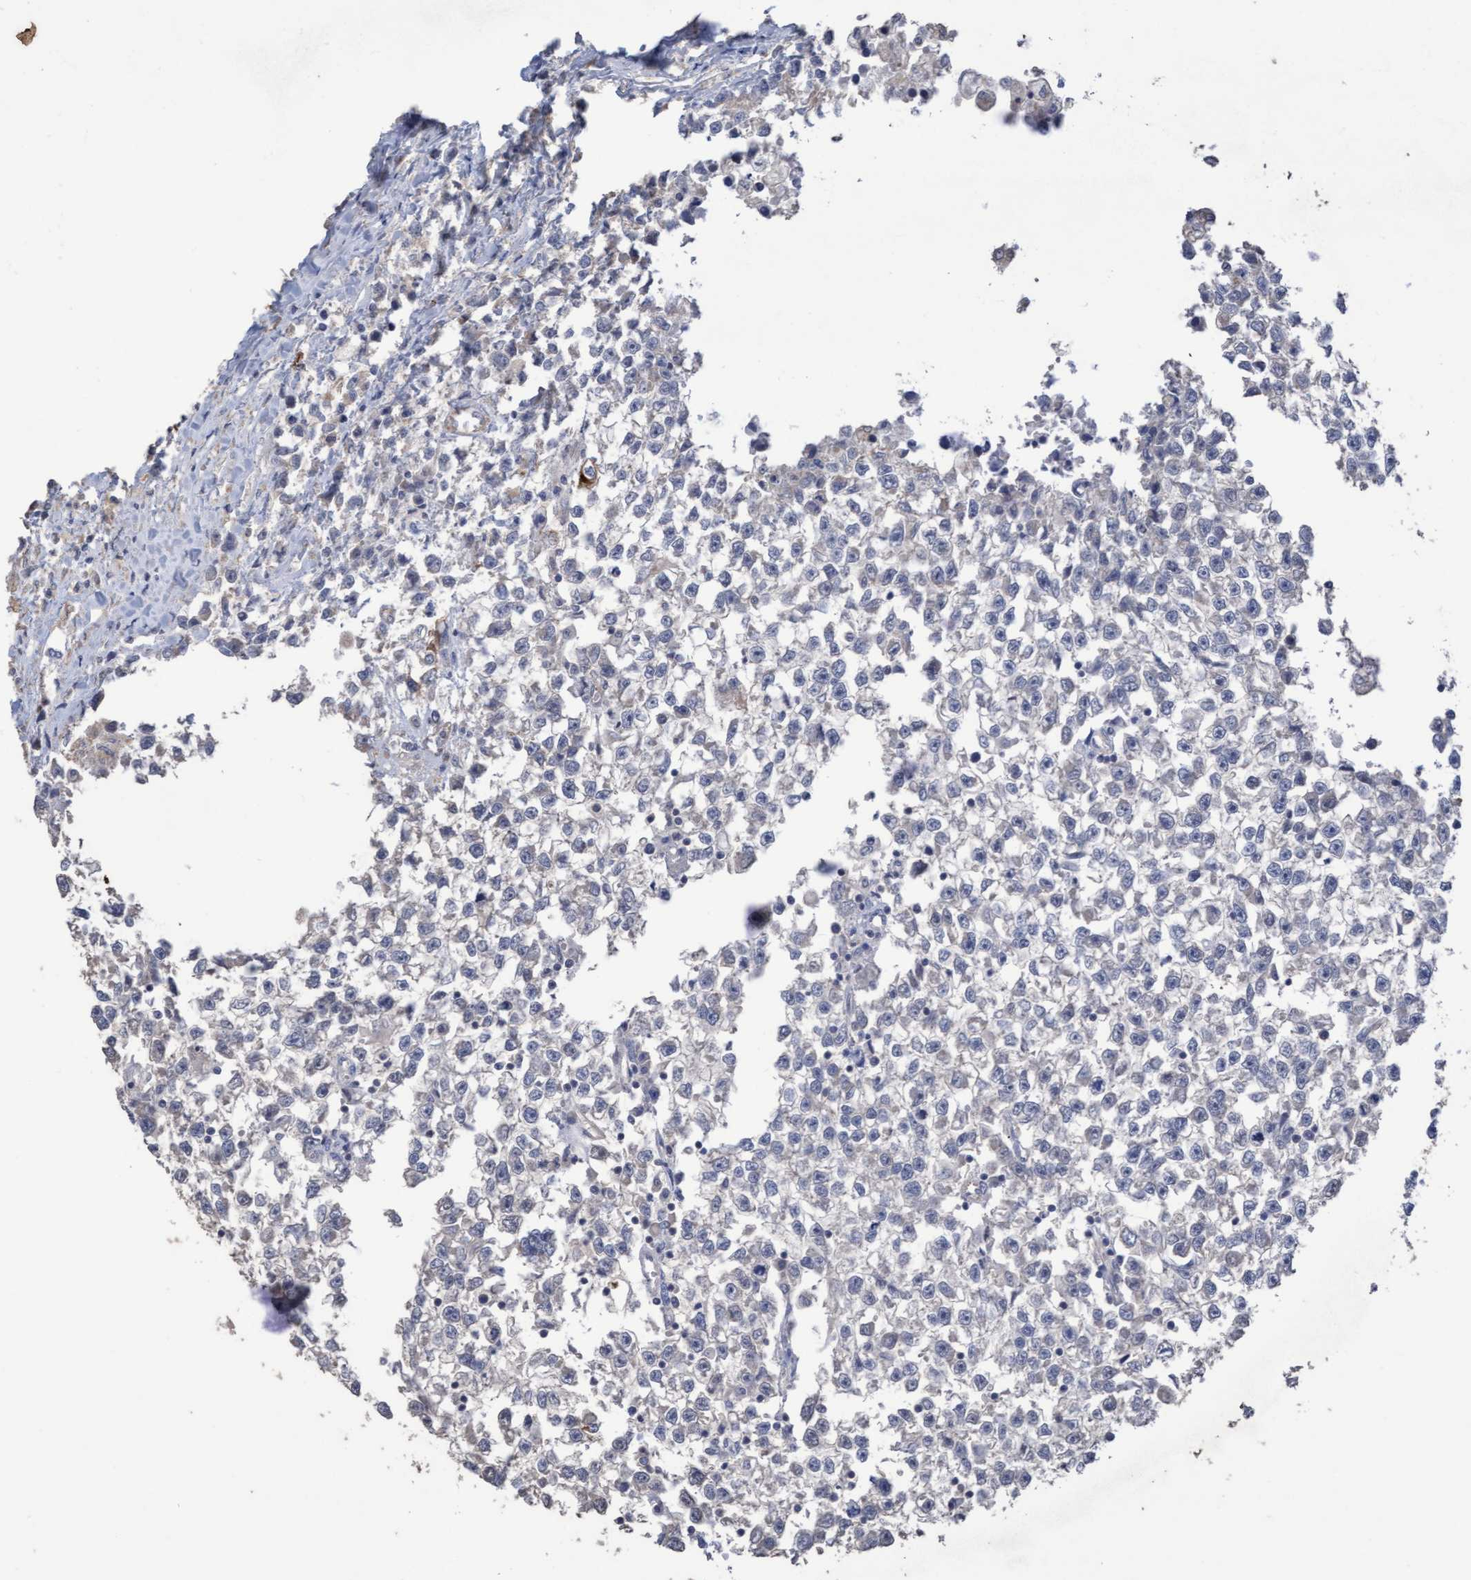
{"staining": {"intensity": "moderate", "quantity": "<25%", "location": "cytoplasmic/membranous"}, "tissue": "testis cancer", "cell_type": "Tumor cells", "image_type": "cancer", "snomed": [{"axis": "morphology", "description": "Seminoma, NOS"}, {"axis": "morphology", "description": "Carcinoma, Embryonal, NOS"}, {"axis": "topography", "description": "Testis"}], "caption": "Tumor cells reveal low levels of moderate cytoplasmic/membranous staining in about <25% of cells in testis cancer (seminoma).", "gene": "KRT24", "patient": {"sex": "male", "age": 51}}